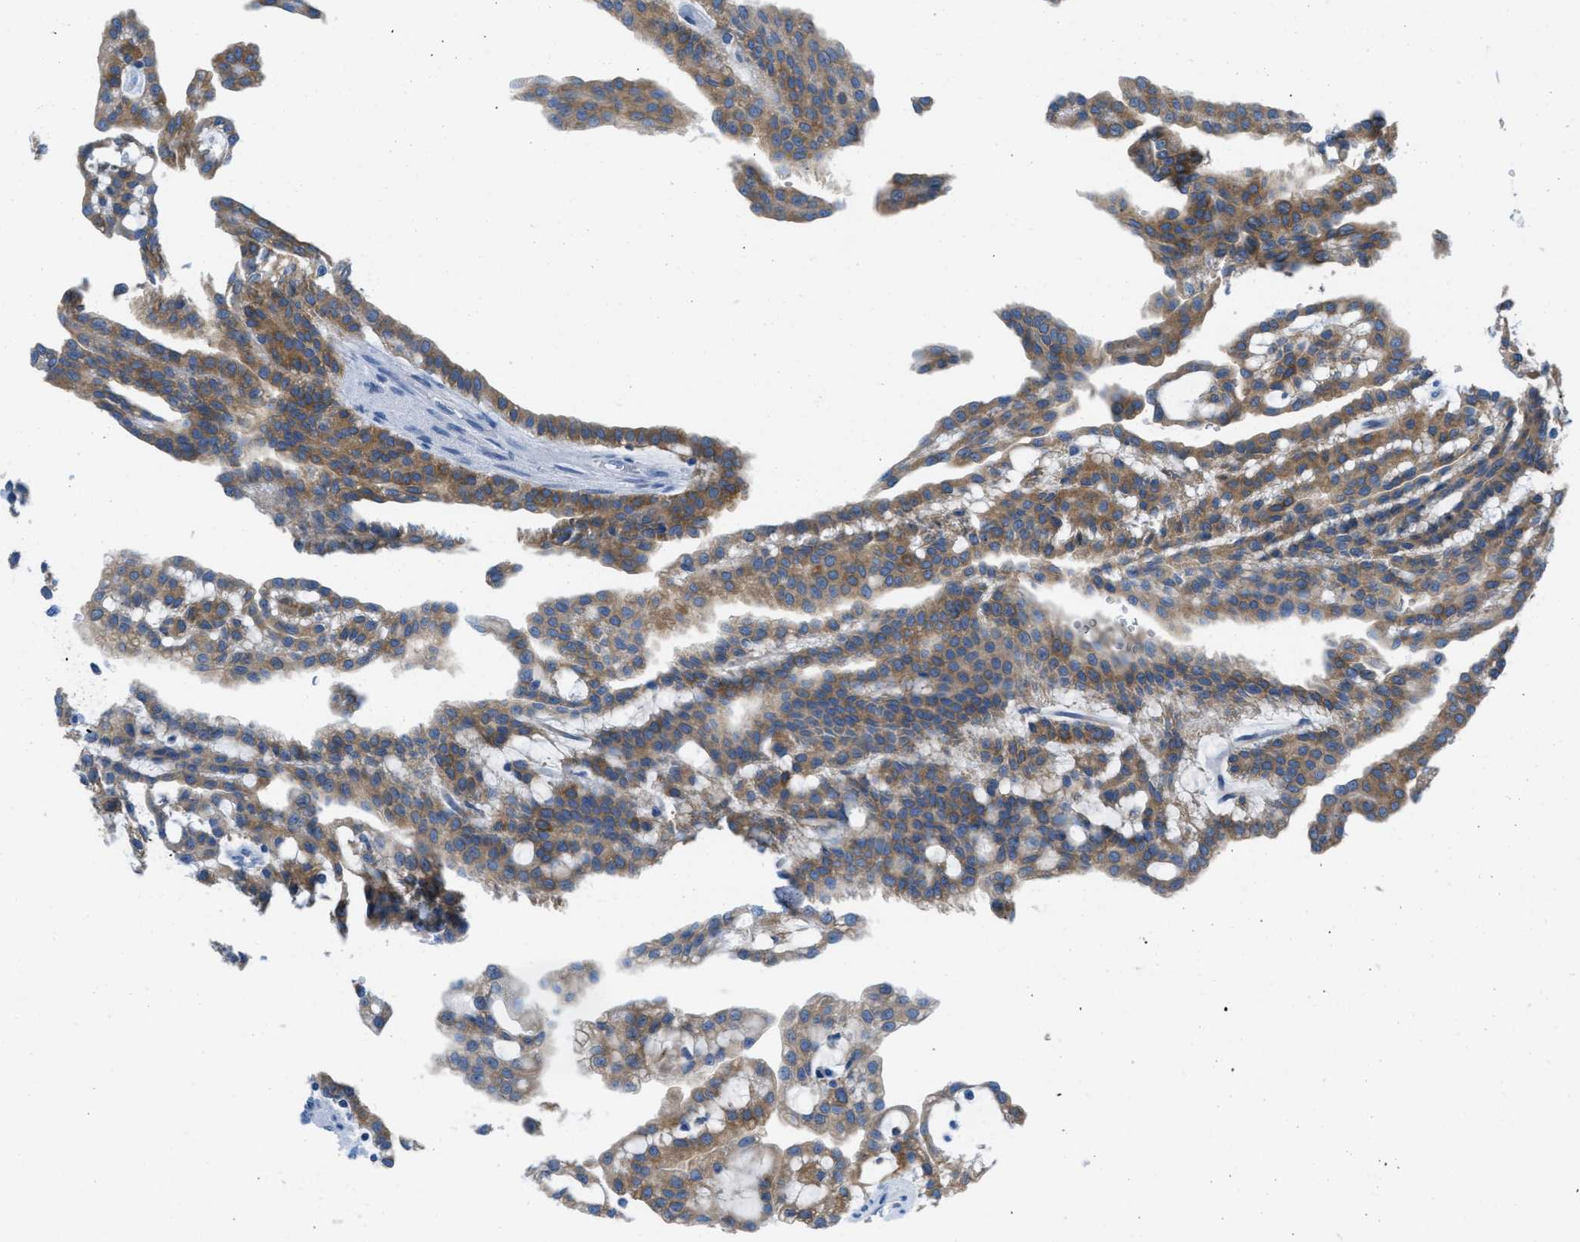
{"staining": {"intensity": "moderate", "quantity": ">75%", "location": "cytoplasmic/membranous"}, "tissue": "renal cancer", "cell_type": "Tumor cells", "image_type": "cancer", "snomed": [{"axis": "morphology", "description": "Adenocarcinoma, NOS"}, {"axis": "topography", "description": "Kidney"}], "caption": "Moderate cytoplasmic/membranous positivity for a protein is present in about >75% of tumor cells of renal cancer (adenocarcinoma) using immunohistochemistry (IHC).", "gene": "ASGR1", "patient": {"sex": "male", "age": 63}}